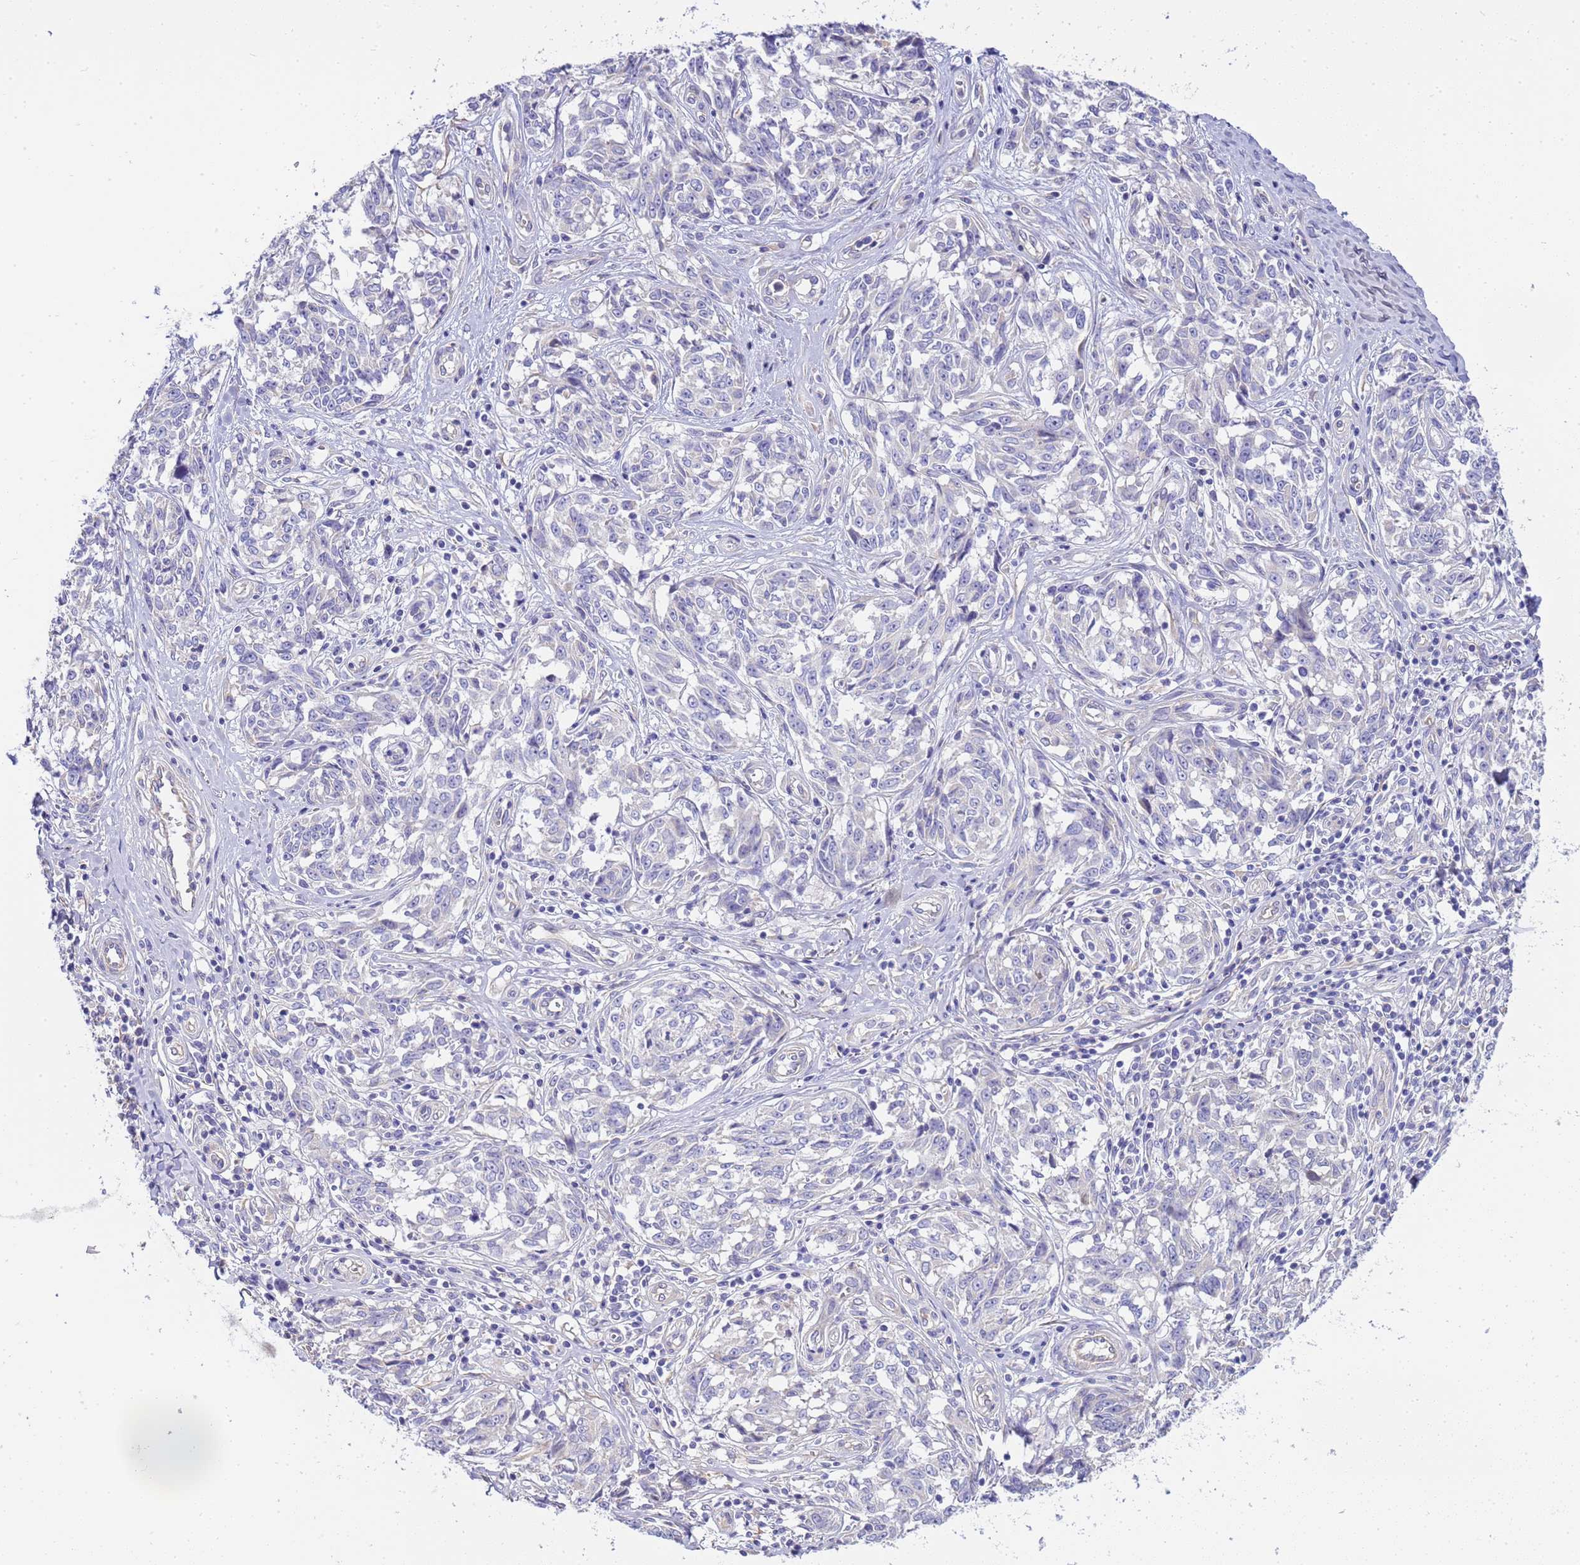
{"staining": {"intensity": "negative", "quantity": "none", "location": "none"}, "tissue": "melanoma", "cell_type": "Tumor cells", "image_type": "cancer", "snomed": [{"axis": "morphology", "description": "Normal tissue, NOS"}, {"axis": "morphology", "description": "Malignant melanoma, NOS"}, {"axis": "topography", "description": "Skin"}], "caption": "IHC of human melanoma reveals no positivity in tumor cells.", "gene": "RIPPLY2", "patient": {"sex": "female", "age": 64}}